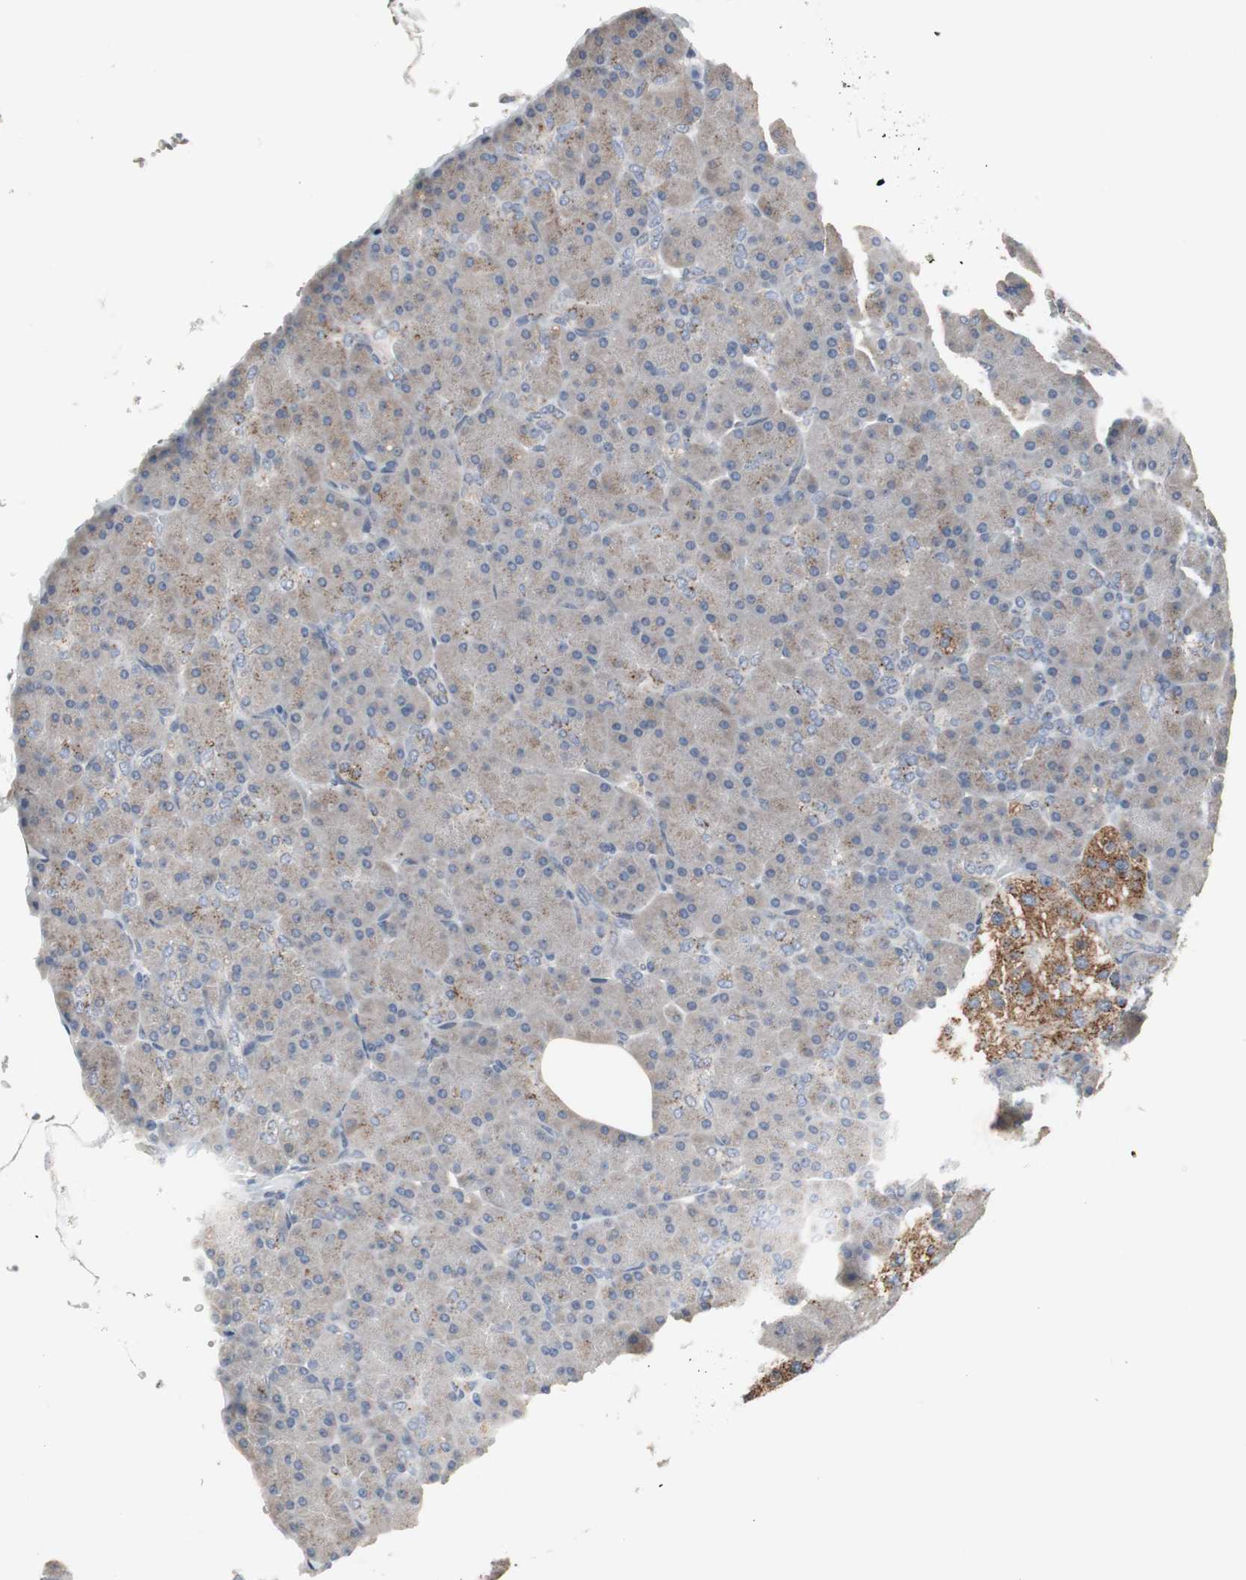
{"staining": {"intensity": "weak", "quantity": ">75%", "location": "cytoplasmic/membranous"}, "tissue": "pancreas", "cell_type": "Exocrine glandular cells", "image_type": "normal", "snomed": [{"axis": "morphology", "description": "Normal tissue, NOS"}, {"axis": "topography", "description": "Pancreas"}], "caption": "Protein staining displays weak cytoplasmic/membranous expression in about >75% of exocrine glandular cells in benign pancreas.", "gene": "GBA1", "patient": {"sex": "female", "age": 43}}